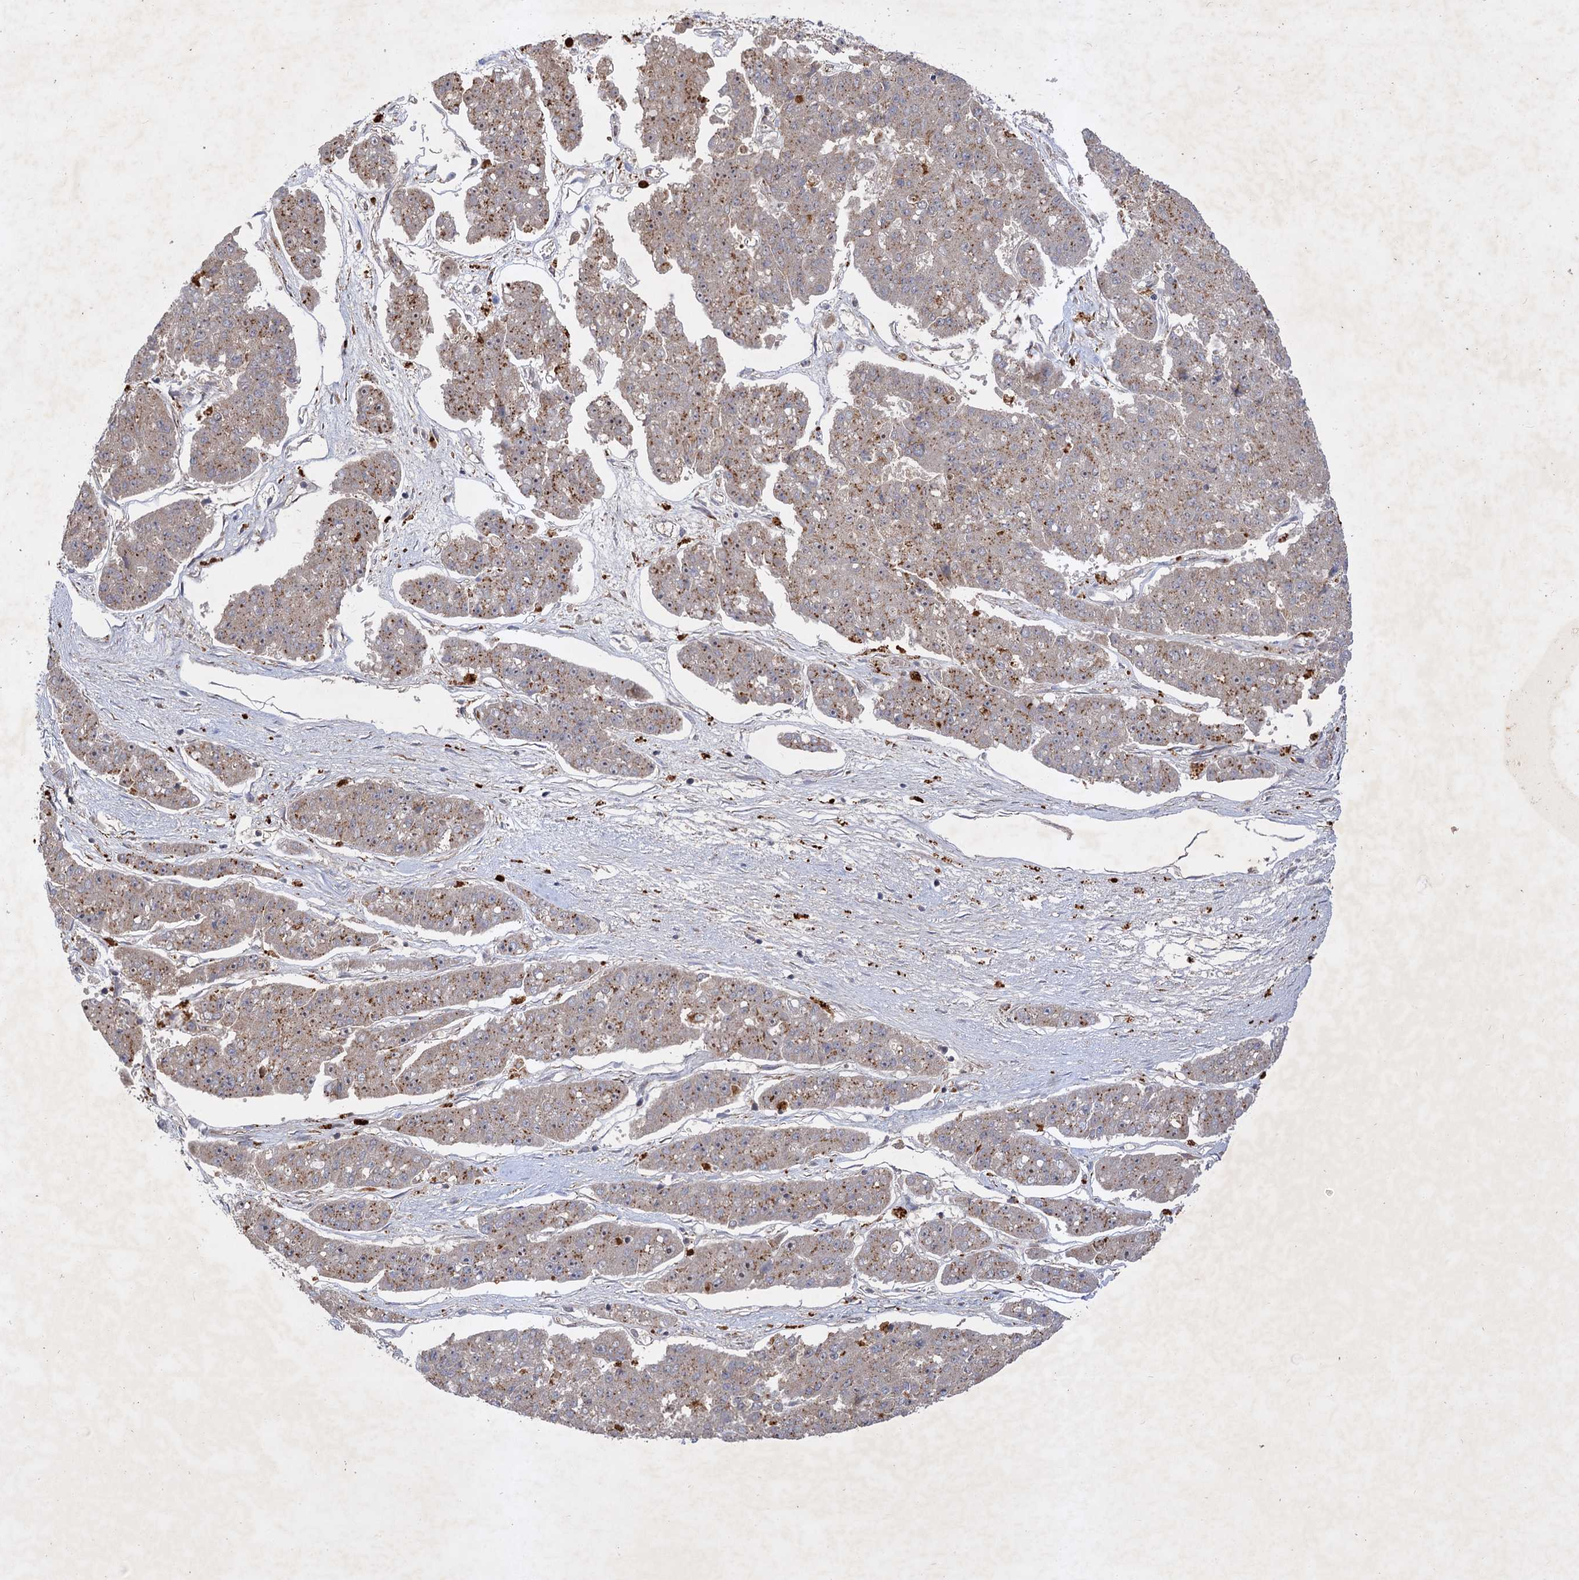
{"staining": {"intensity": "weak", "quantity": ">75%", "location": "cytoplasmic/membranous"}, "tissue": "pancreatic cancer", "cell_type": "Tumor cells", "image_type": "cancer", "snomed": [{"axis": "morphology", "description": "Adenocarcinoma, NOS"}, {"axis": "topography", "description": "Pancreas"}], "caption": "The histopathology image displays staining of pancreatic adenocarcinoma, revealing weak cytoplasmic/membranous protein staining (brown color) within tumor cells.", "gene": "PATL1", "patient": {"sex": "male", "age": 50}}